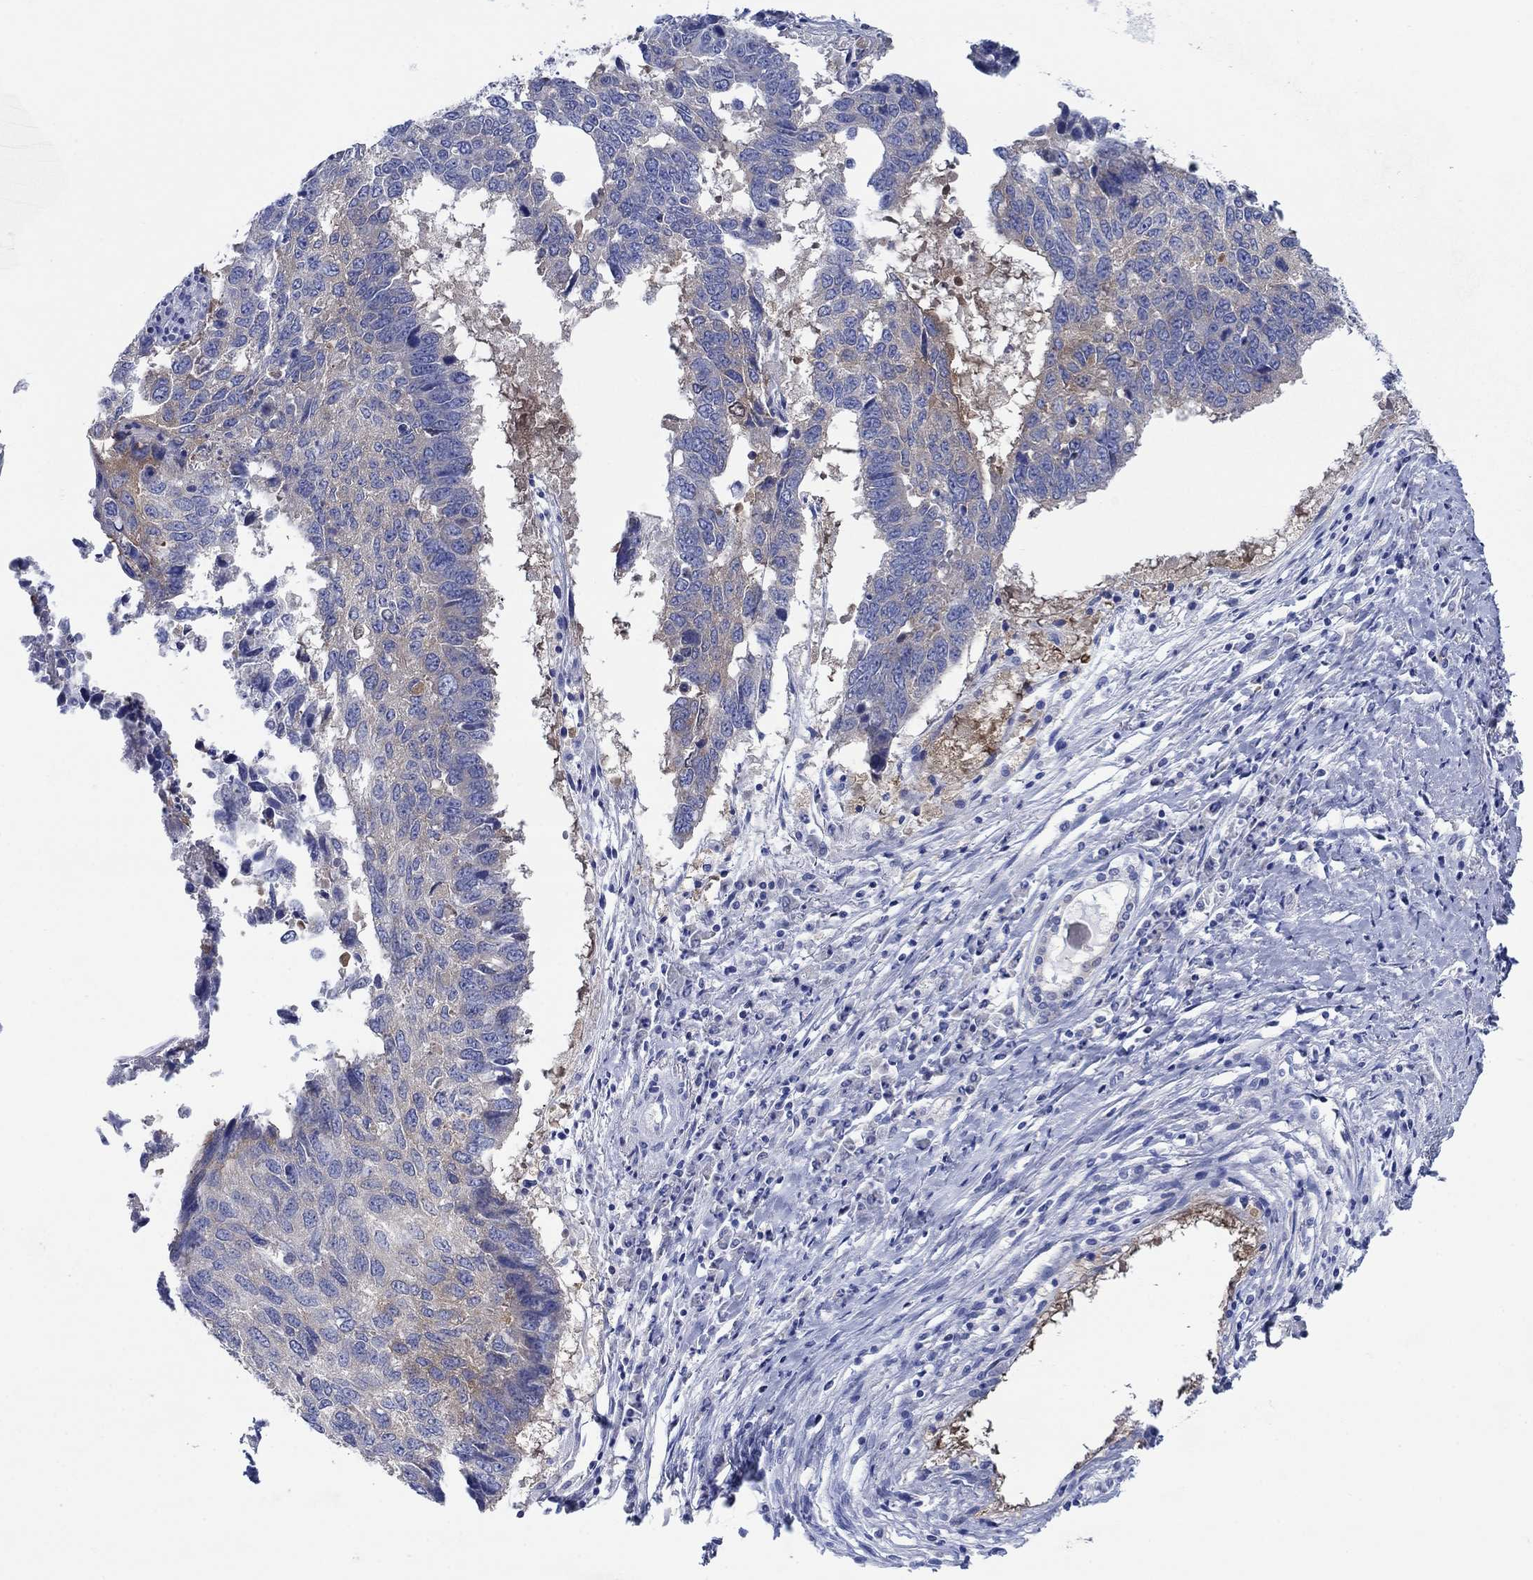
{"staining": {"intensity": "moderate", "quantity": "25%-75%", "location": "cytoplasmic/membranous"}, "tissue": "lung cancer", "cell_type": "Tumor cells", "image_type": "cancer", "snomed": [{"axis": "morphology", "description": "Squamous cell carcinoma, NOS"}, {"axis": "topography", "description": "Lung"}], "caption": "About 25%-75% of tumor cells in human lung squamous cell carcinoma reveal moderate cytoplasmic/membranous protein staining as visualized by brown immunohistochemical staining.", "gene": "TRIM16", "patient": {"sex": "male", "age": 73}}